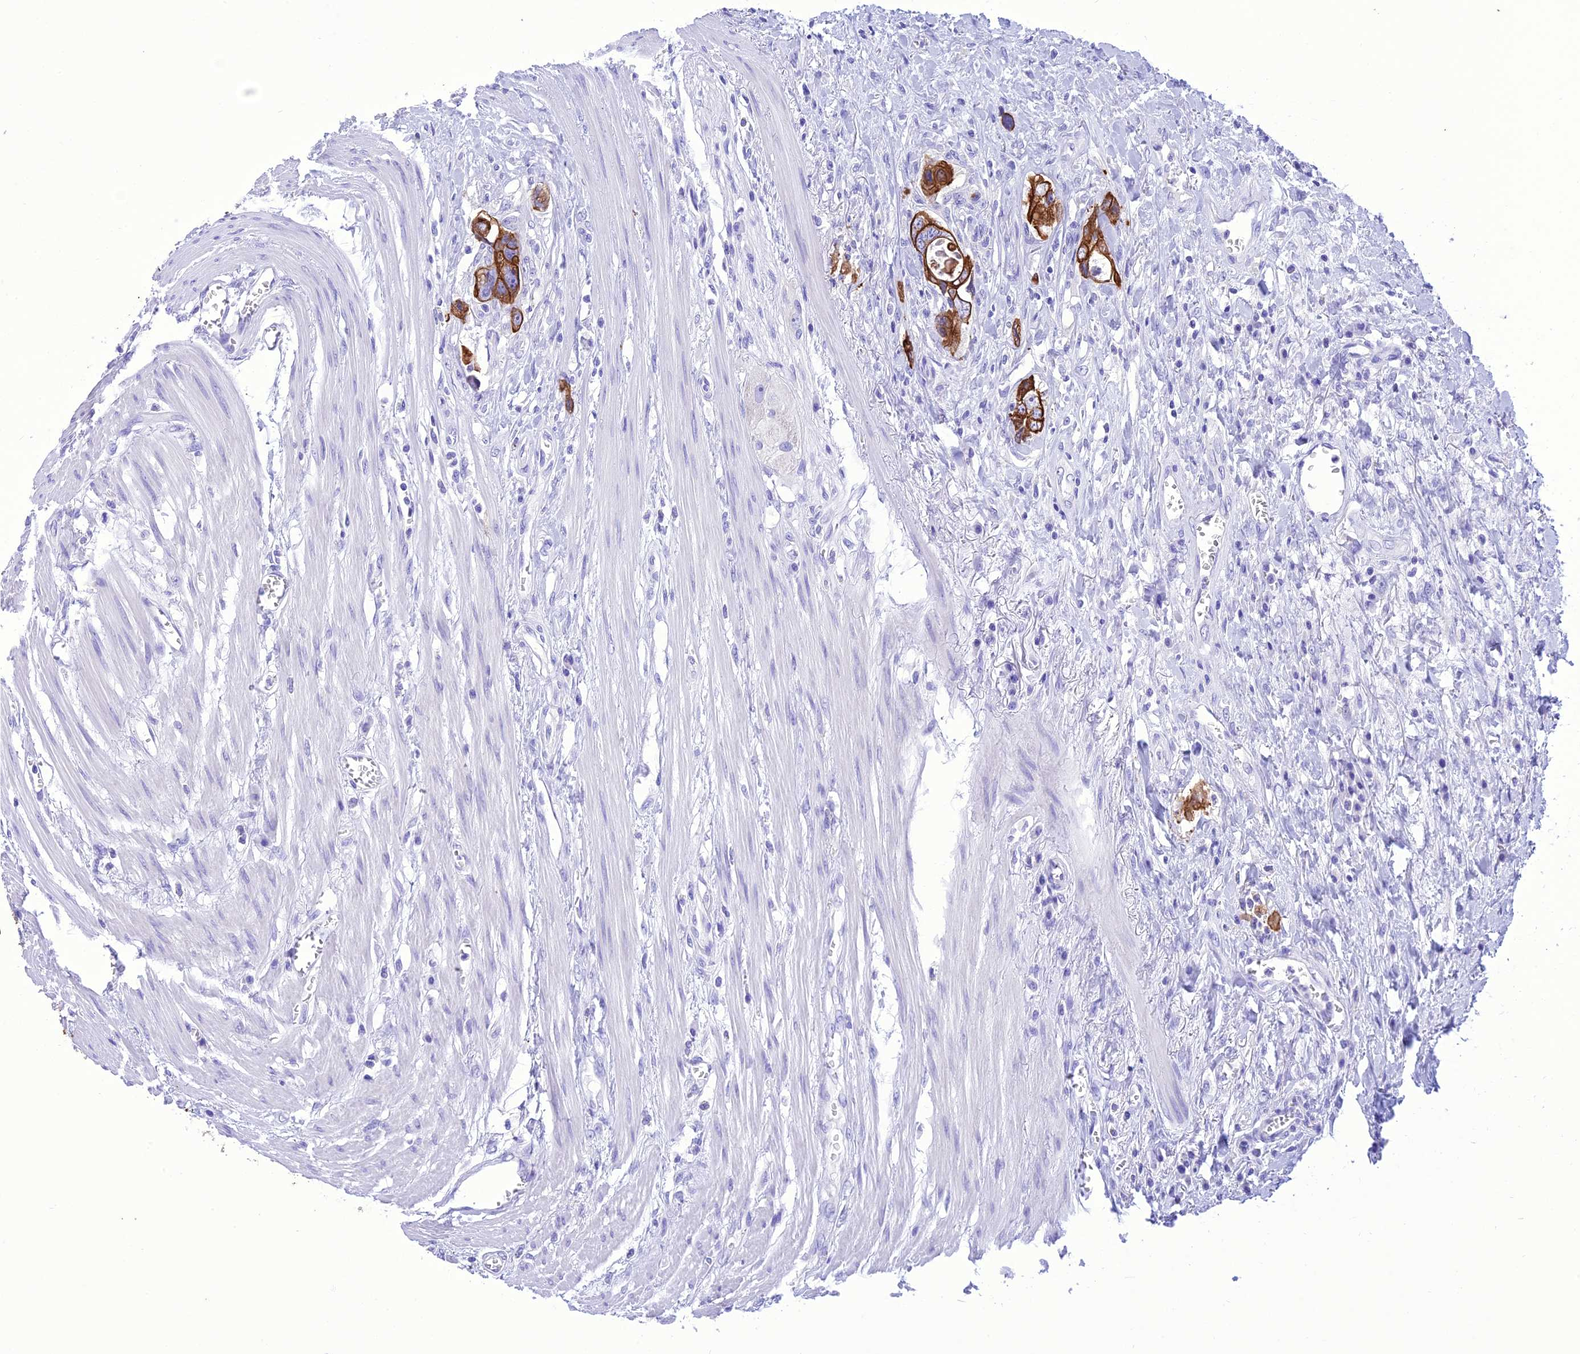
{"staining": {"intensity": "strong", "quantity": ">75%", "location": "cytoplasmic/membranous"}, "tissue": "colorectal cancer", "cell_type": "Tumor cells", "image_type": "cancer", "snomed": [{"axis": "morphology", "description": "Adenocarcinoma, NOS"}, {"axis": "topography", "description": "Rectum"}], "caption": "Immunohistochemical staining of colorectal adenocarcinoma demonstrates high levels of strong cytoplasmic/membranous positivity in about >75% of tumor cells.", "gene": "VPS52", "patient": {"sex": "male", "age": 87}}